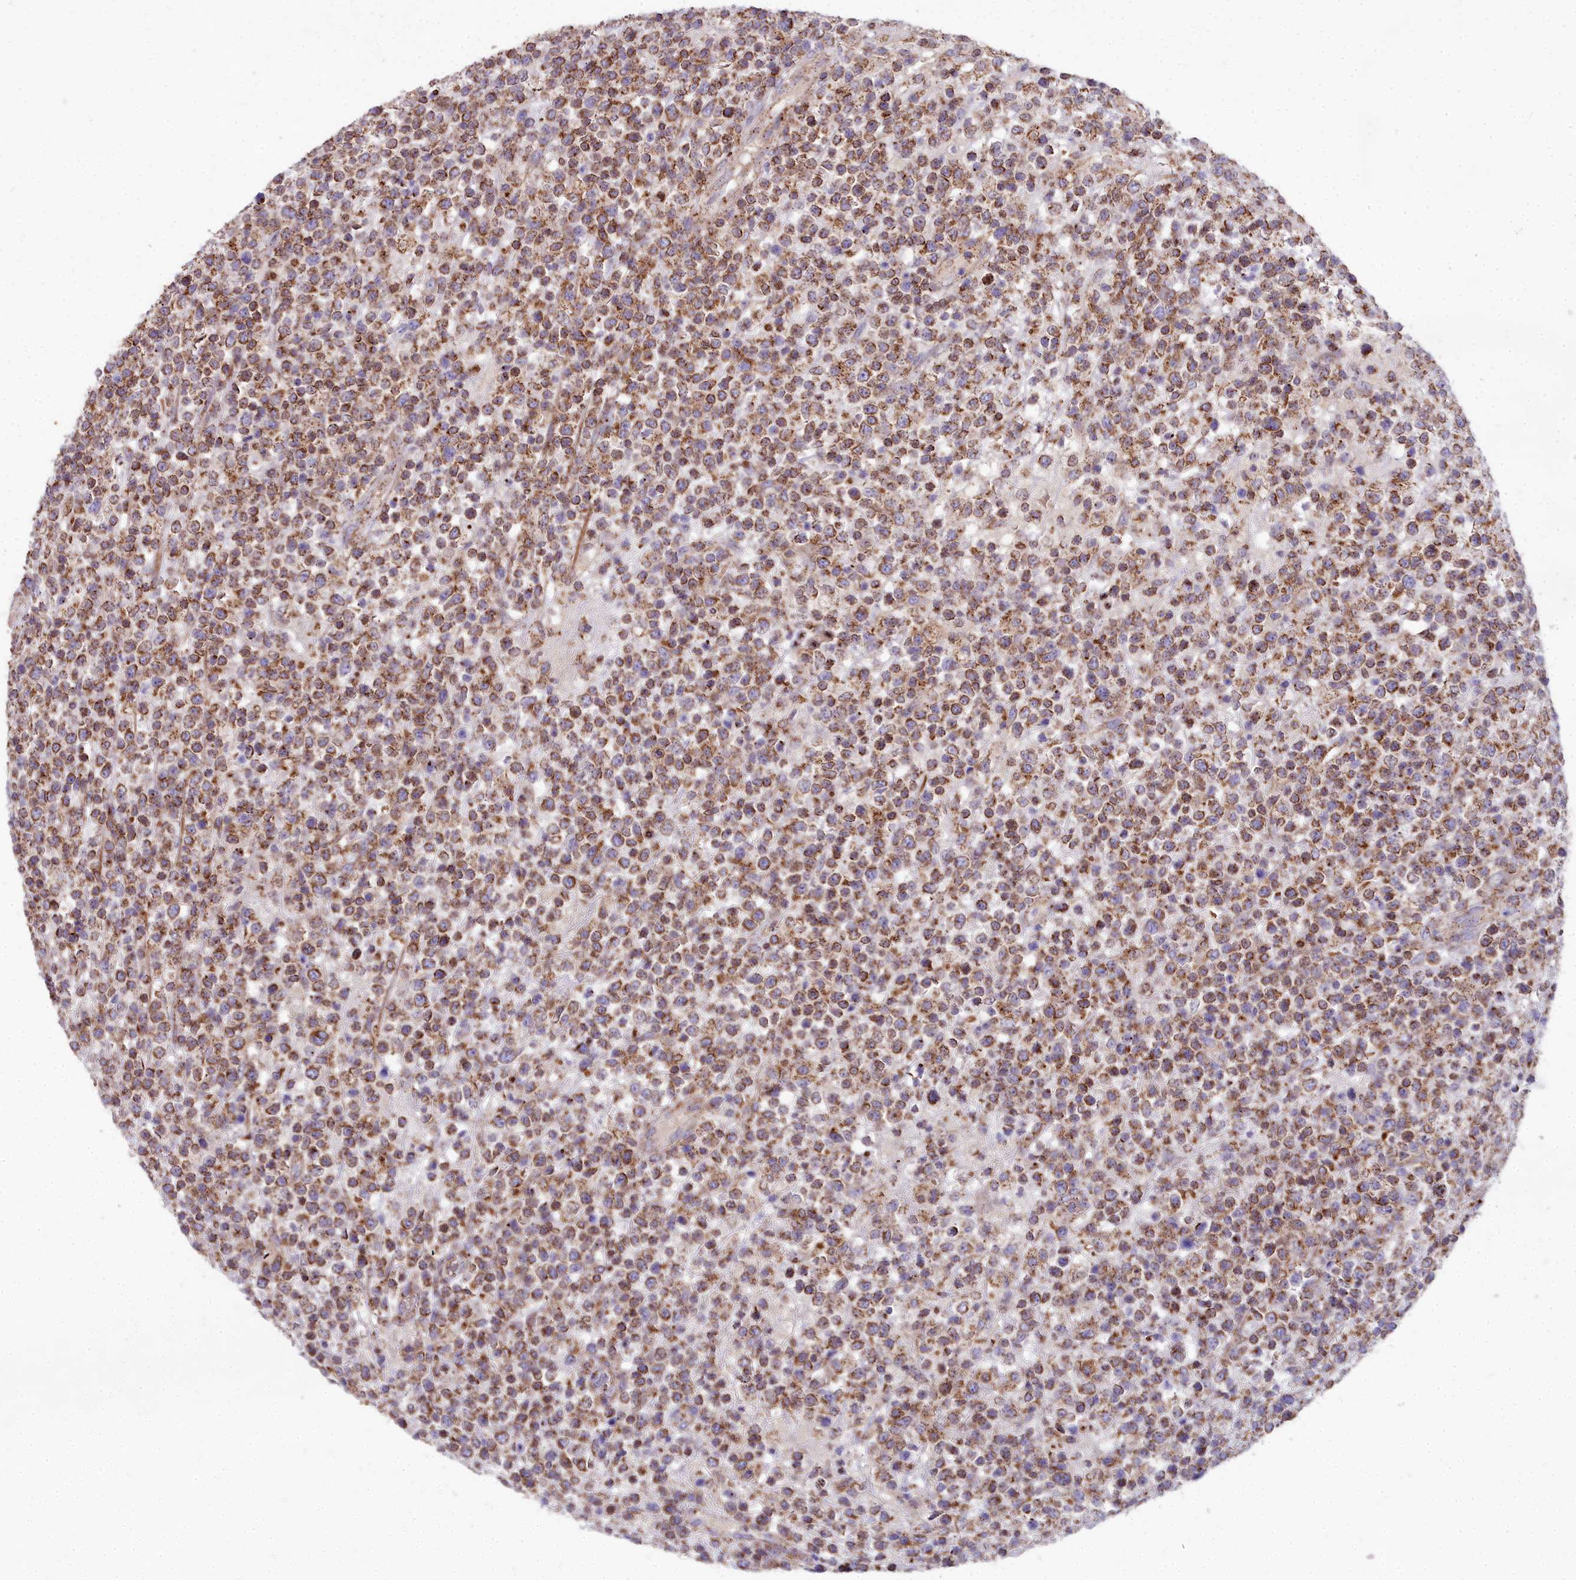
{"staining": {"intensity": "moderate", "quantity": ">75%", "location": "cytoplasmic/membranous"}, "tissue": "lymphoma", "cell_type": "Tumor cells", "image_type": "cancer", "snomed": [{"axis": "morphology", "description": "Malignant lymphoma, non-Hodgkin's type, High grade"}, {"axis": "topography", "description": "Colon"}], "caption": "Protein expression analysis of human lymphoma reveals moderate cytoplasmic/membranous positivity in about >75% of tumor cells.", "gene": "FRMPD1", "patient": {"sex": "female", "age": 53}}